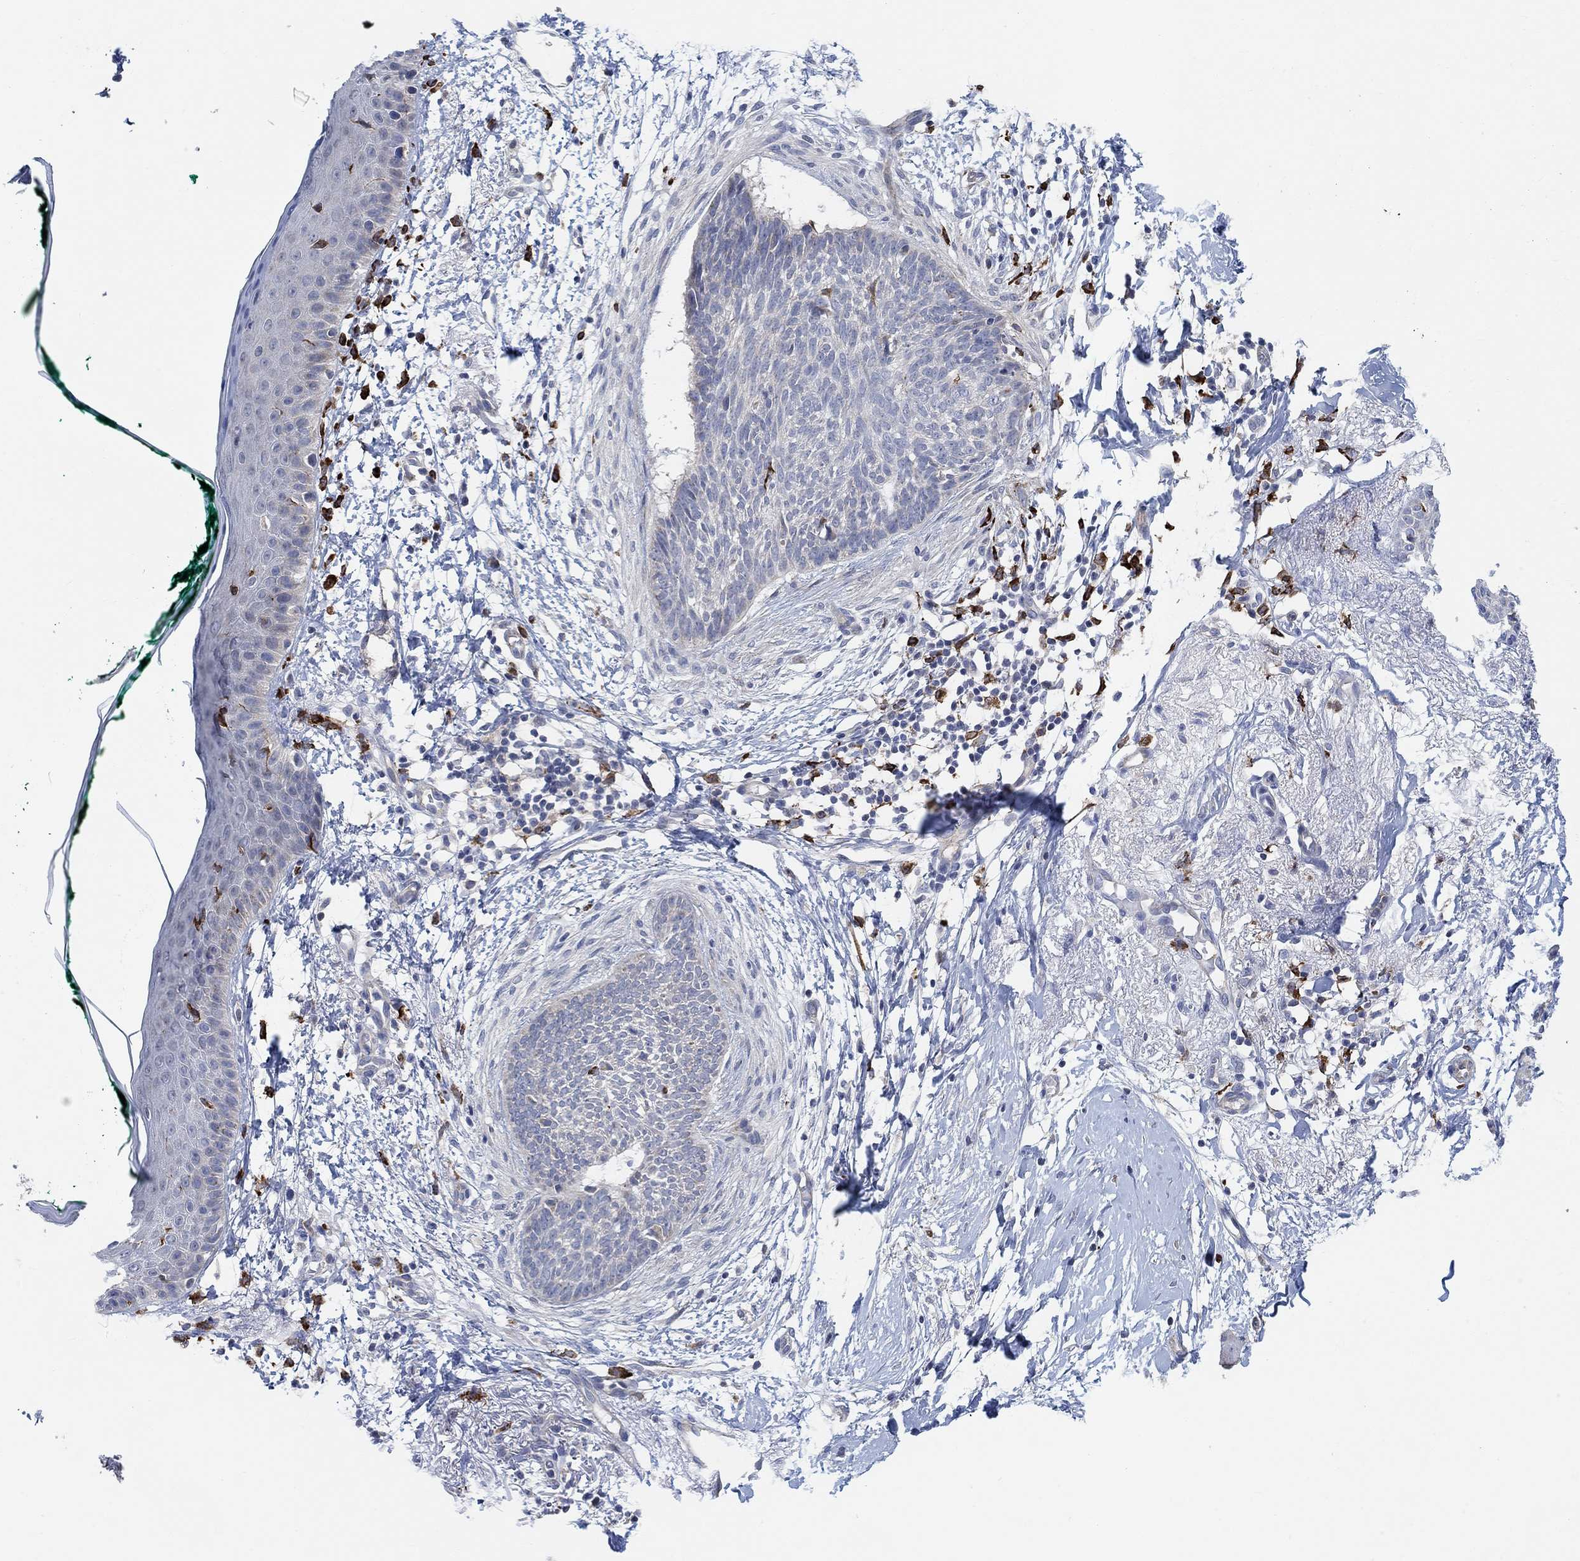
{"staining": {"intensity": "negative", "quantity": "none", "location": "none"}, "tissue": "skin cancer", "cell_type": "Tumor cells", "image_type": "cancer", "snomed": [{"axis": "morphology", "description": "Normal tissue, NOS"}, {"axis": "morphology", "description": "Basal cell carcinoma"}, {"axis": "topography", "description": "Skin"}], "caption": "Tumor cells show no significant protein expression in skin basal cell carcinoma. (DAB immunohistochemistry, high magnification).", "gene": "HCRTR1", "patient": {"sex": "male", "age": 84}}